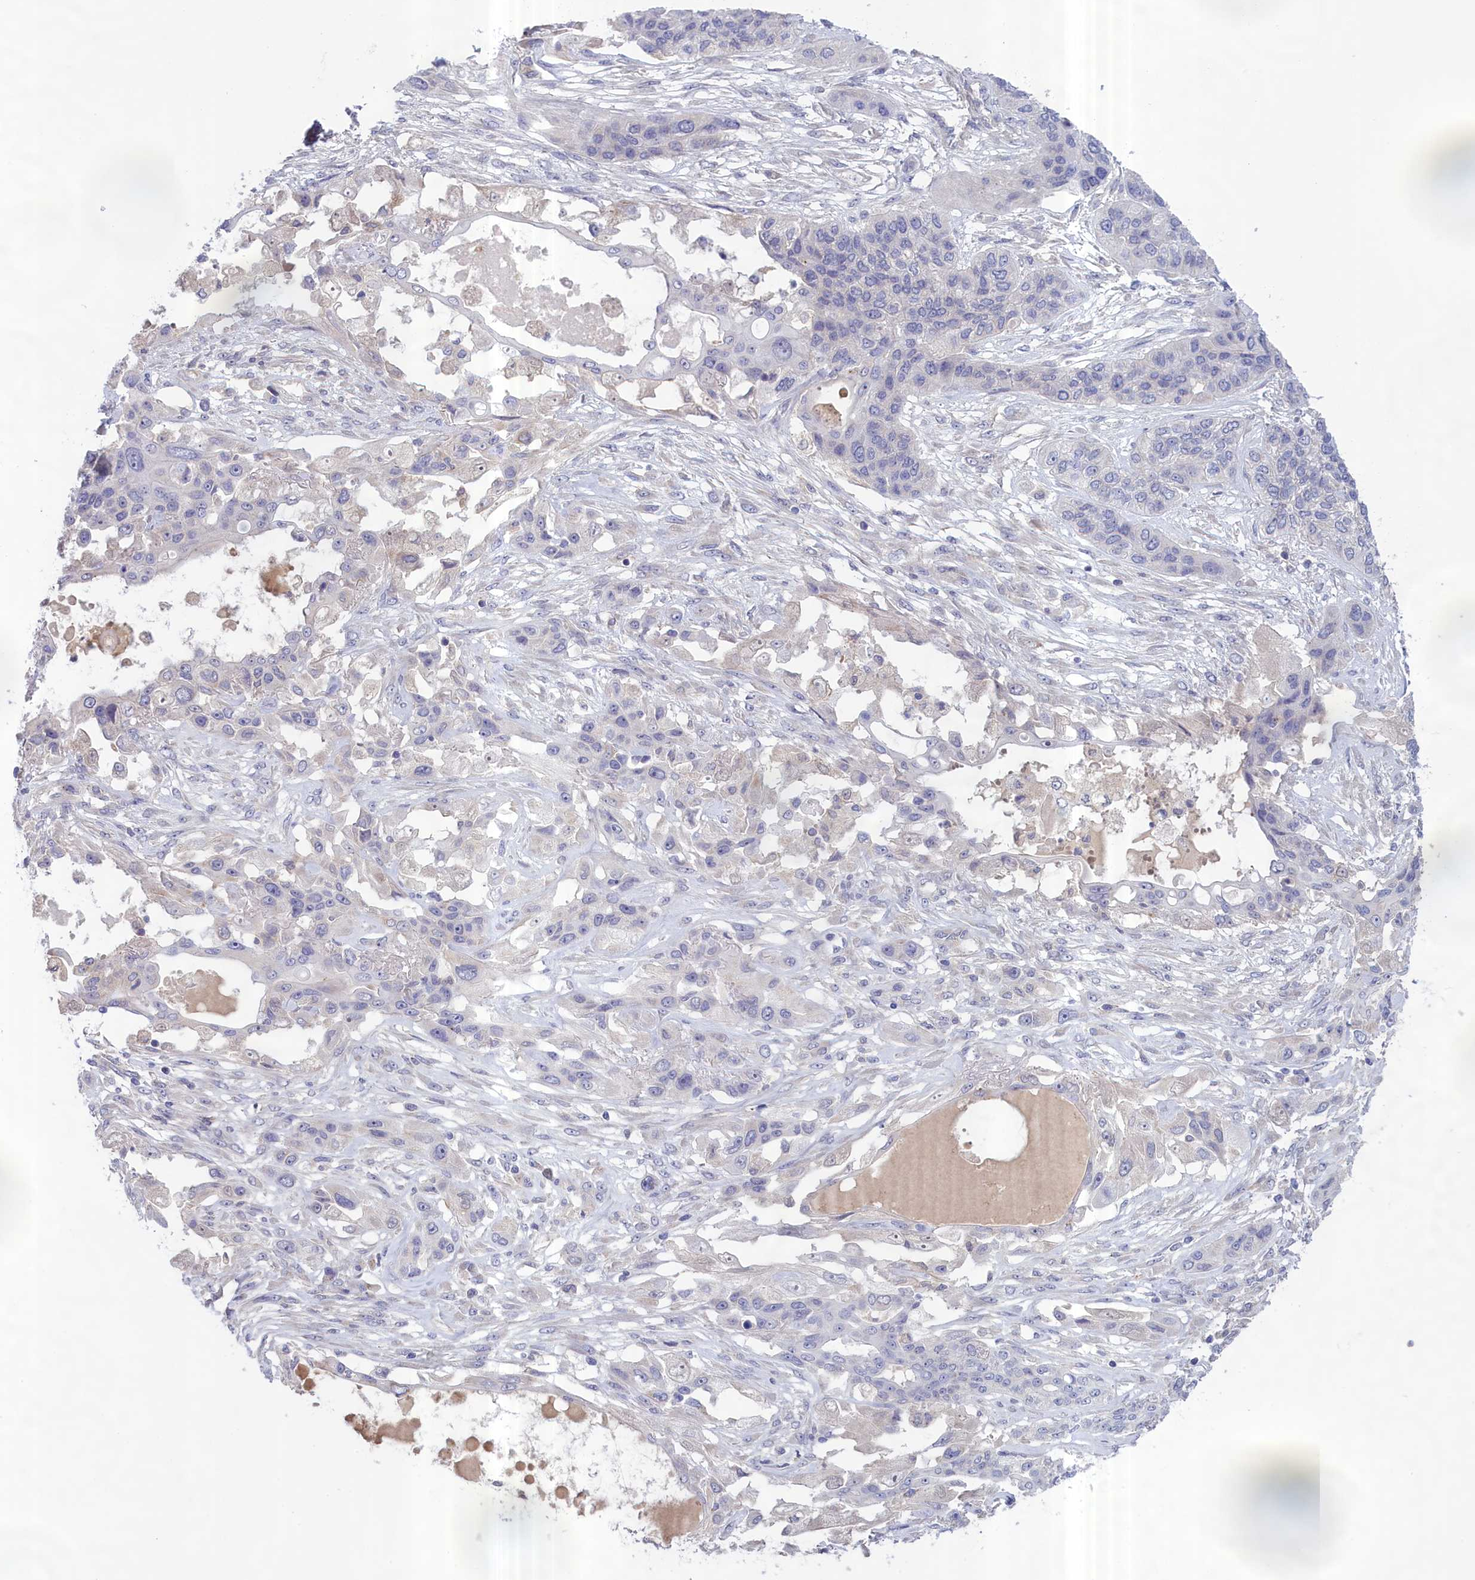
{"staining": {"intensity": "negative", "quantity": "none", "location": "none"}, "tissue": "lung cancer", "cell_type": "Tumor cells", "image_type": "cancer", "snomed": [{"axis": "morphology", "description": "Squamous cell carcinoma, NOS"}, {"axis": "topography", "description": "Lung"}], "caption": "Immunohistochemical staining of lung cancer displays no significant staining in tumor cells.", "gene": "IGFALS", "patient": {"sex": "female", "age": 70}}